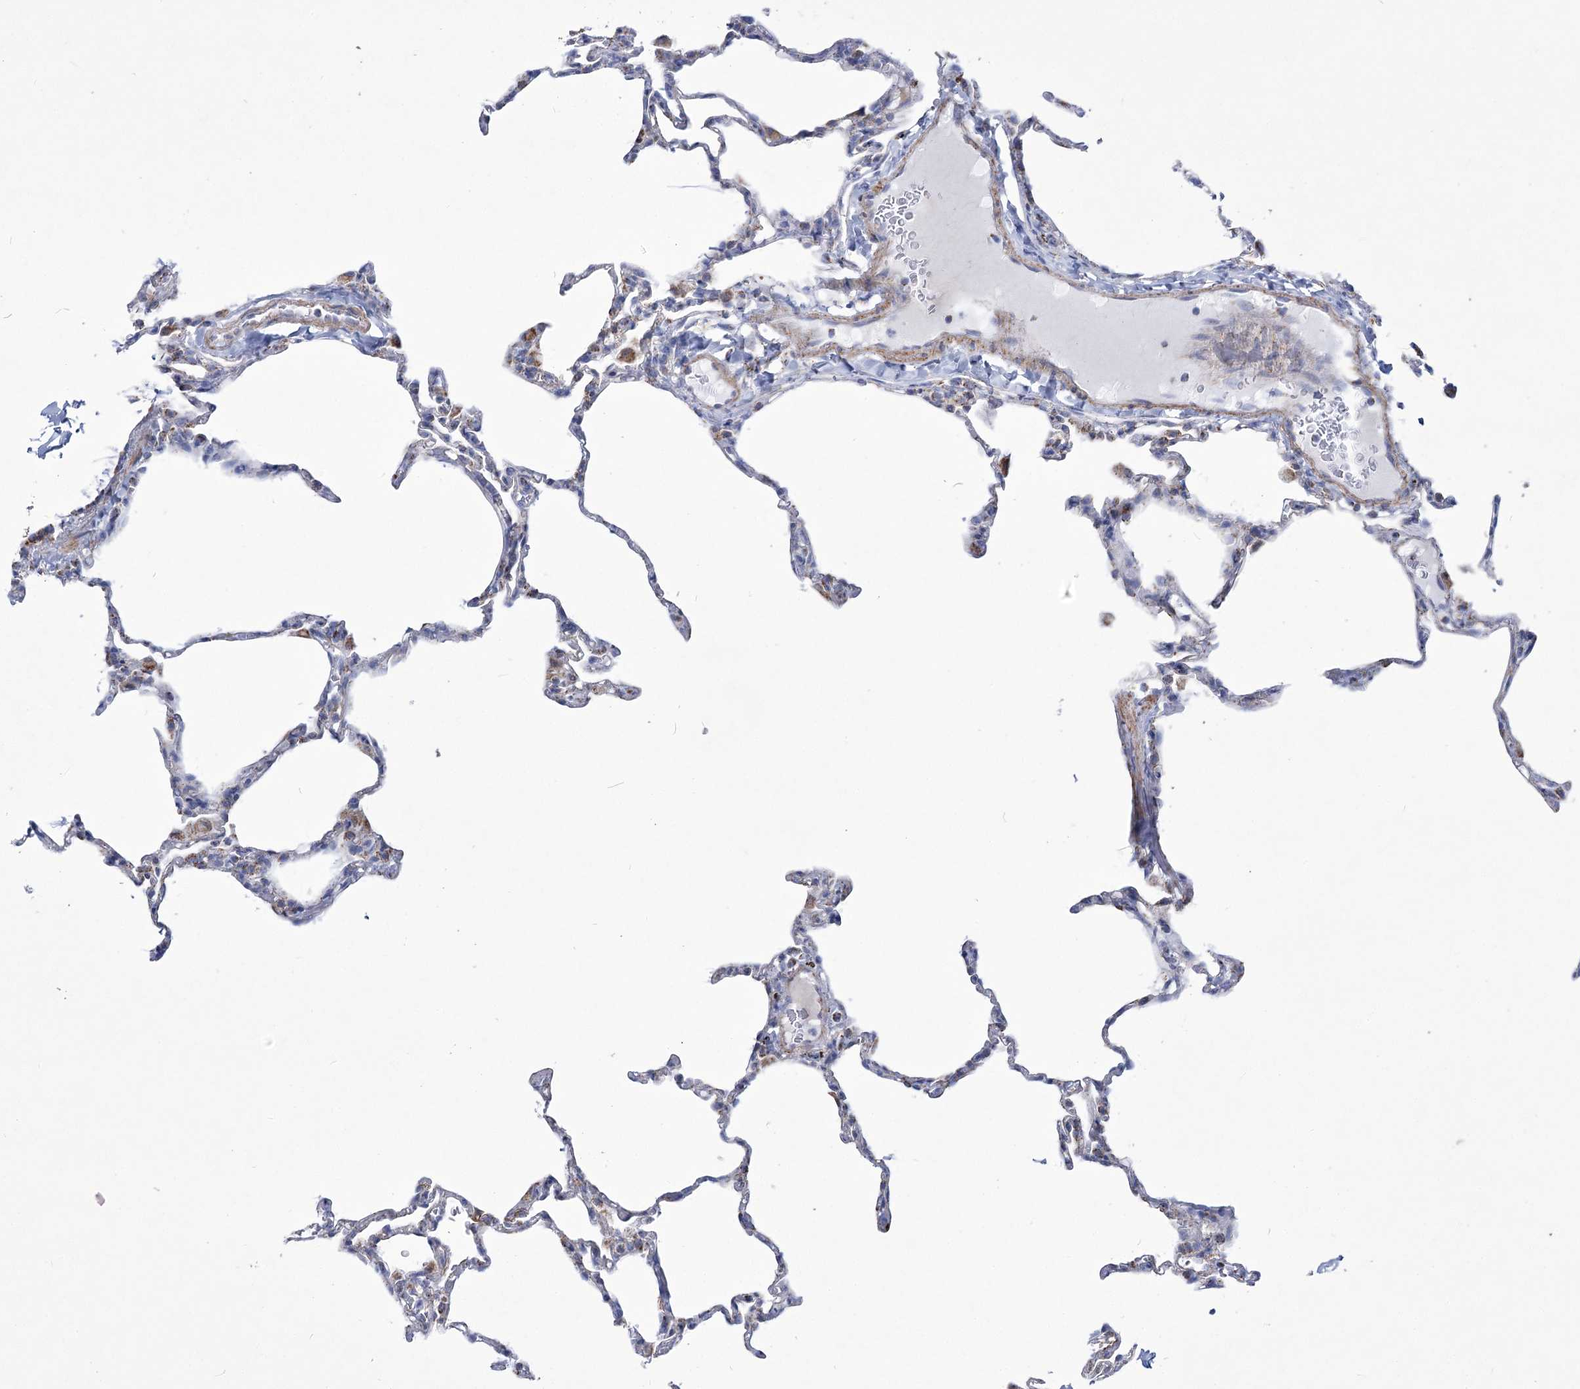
{"staining": {"intensity": "negative", "quantity": "none", "location": "none"}, "tissue": "lung", "cell_type": "Alveolar cells", "image_type": "normal", "snomed": [{"axis": "morphology", "description": "Normal tissue, NOS"}, {"axis": "topography", "description": "Lung"}], "caption": "This photomicrograph is of benign lung stained with IHC to label a protein in brown with the nuclei are counter-stained blue. There is no positivity in alveolar cells.", "gene": "PDHB", "patient": {"sex": "male", "age": 20}}